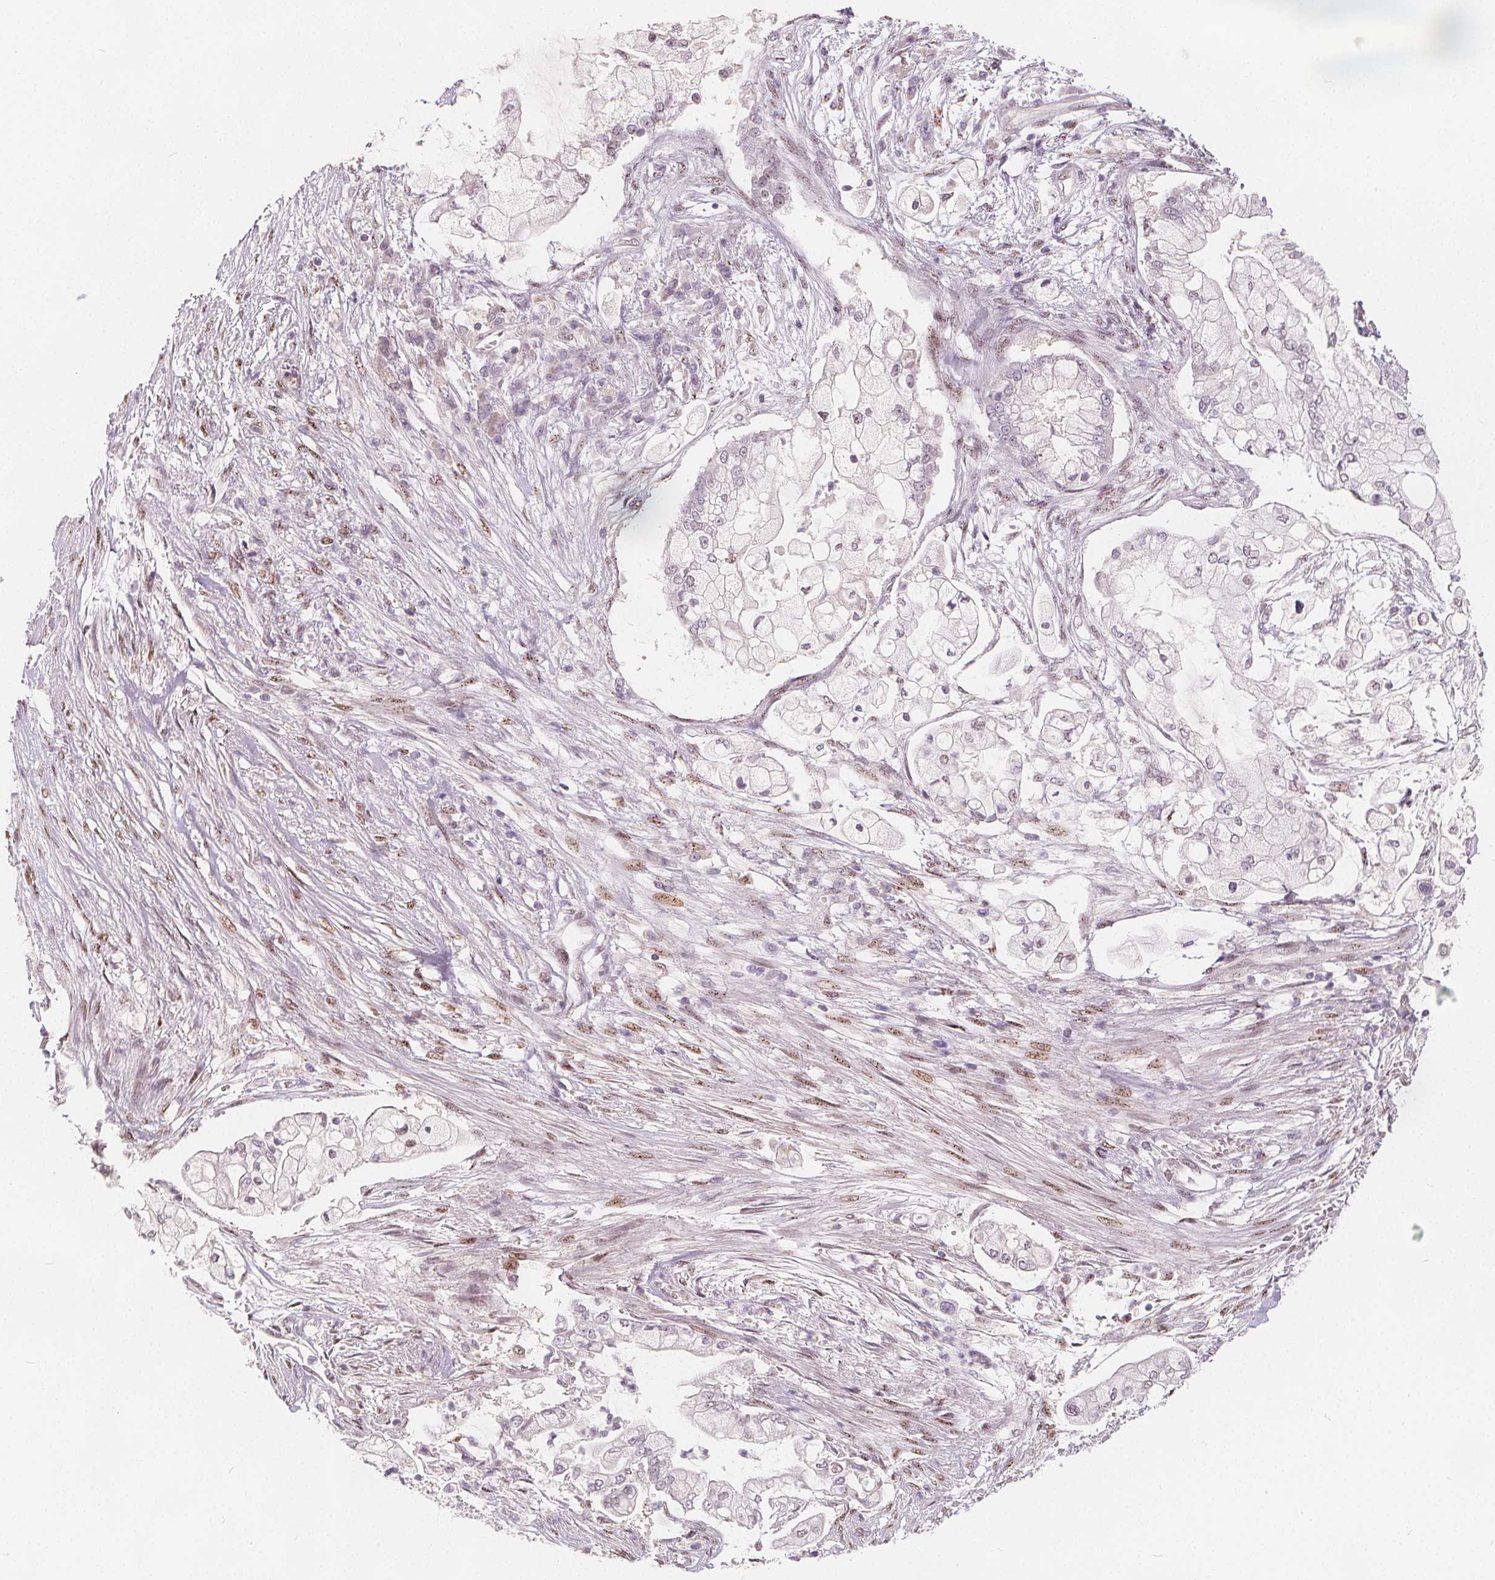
{"staining": {"intensity": "negative", "quantity": "none", "location": "none"}, "tissue": "pancreatic cancer", "cell_type": "Tumor cells", "image_type": "cancer", "snomed": [{"axis": "morphology", "description": "Adenocarcinoma, NOS"}, {"axis": "topography", "description": "Pancreas"}], "caption": "High power microscopy photomicrograph of an immunohistochemistry (IHC) image of adenocarcinoma (pancreatic), revealing no significant staining in tumor cells. (DAB (3,3'-diaminobenzidine) immunohistochemistry, high magnification).", "gene": "DRC3", "patient": {"sex": "female", "age": 69}}